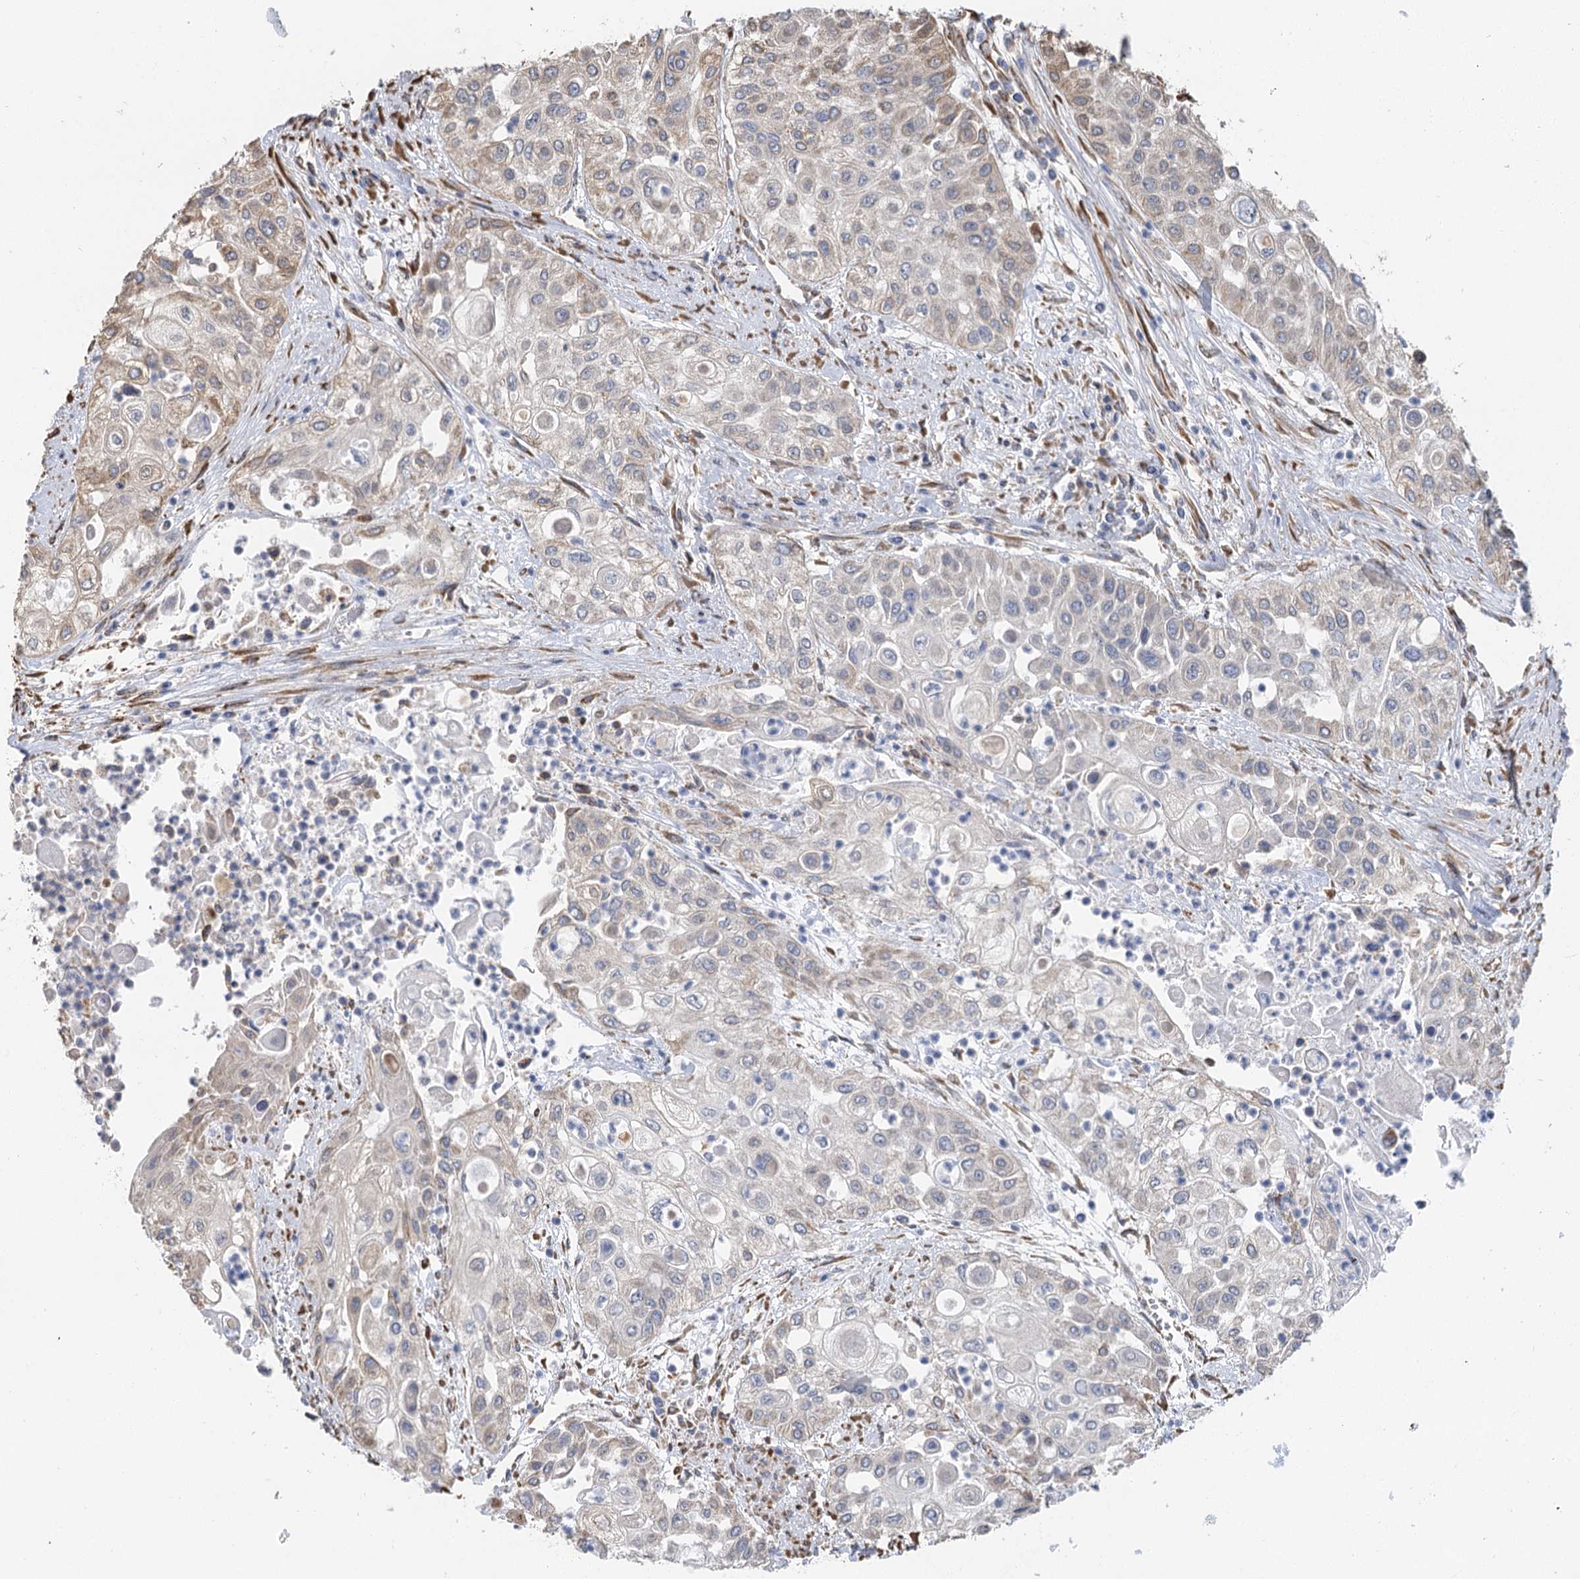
{"staining": {"intensity": "negative", "quantity": "none", "location": "none"}, "tissue": "urothelial cancer", "cell_type": "Tumor cells", "image_type": "cancer", "snomed": [{"axis": "morphology", "description": "Urothelial carcinoma, High grade"}, {"axis": "topography", "description": "Urinary bladder"}], "caption": "There is no significant expression in tumor cells of urothelial cancer.", "gene": "IL11RA", "patient": {"sex": "female", "age": 79}}